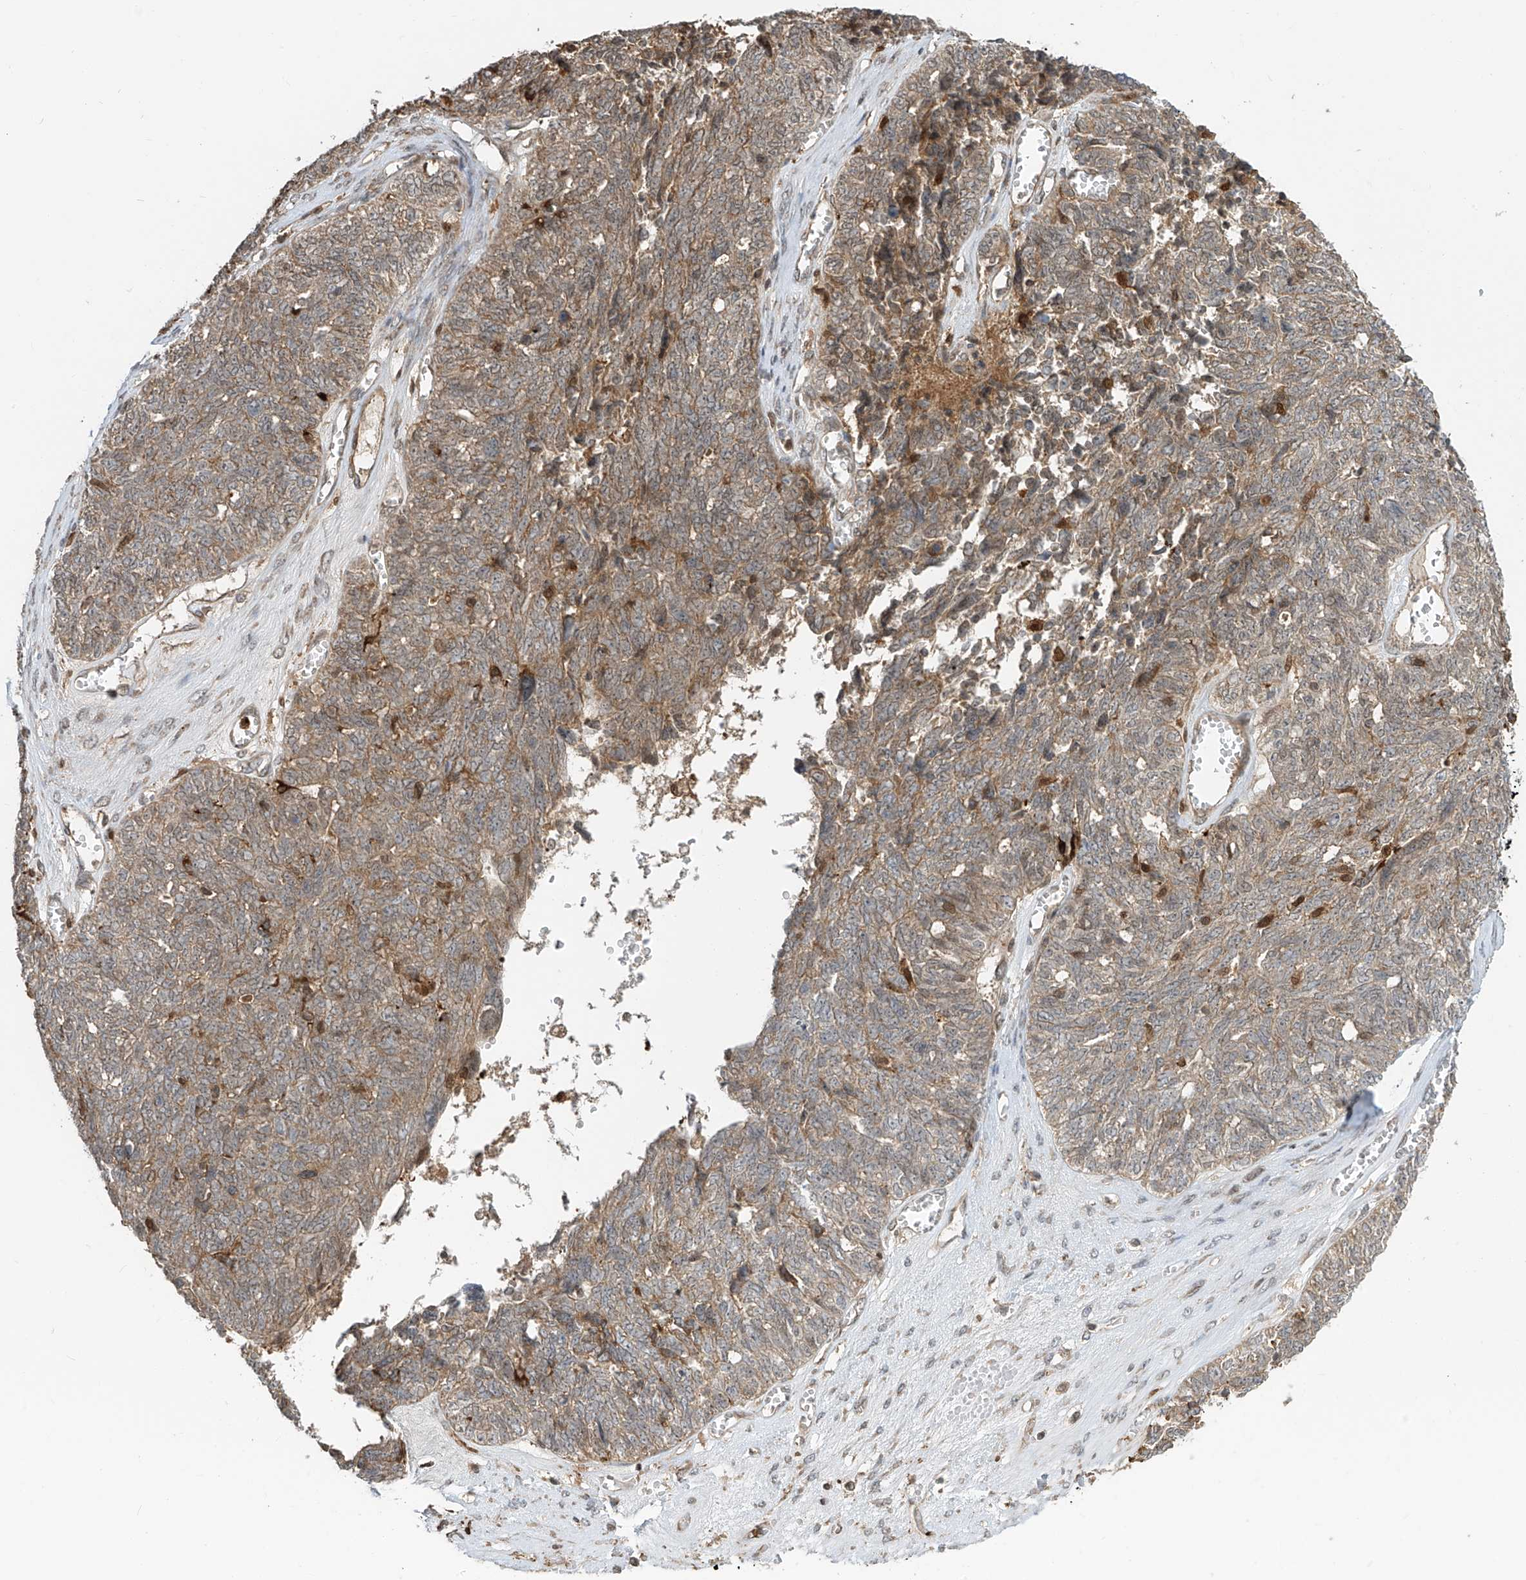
{"staining": {"intensity": "moderate", "quantity": ">75%", "location": "cytoplasmic/membranous"}, "tissue": "ovarian cancer", "cell_type": "Tumor cells", "image_type": "cancer", "snomed": [{"axis": "morphology", "description": "Cystadenocarcinoma, serous, NOS"}, {"axis": "topography", "description": "Ovary"}], "caption": "A brown stain highlights moderate cytoplasmic/membranous staining of a protein in human ovarian cancer (serous cystadenocarcinoma) tumor cells.", "gene": "ATAD2B", "patient": {"sex": "female", "age": 79}}